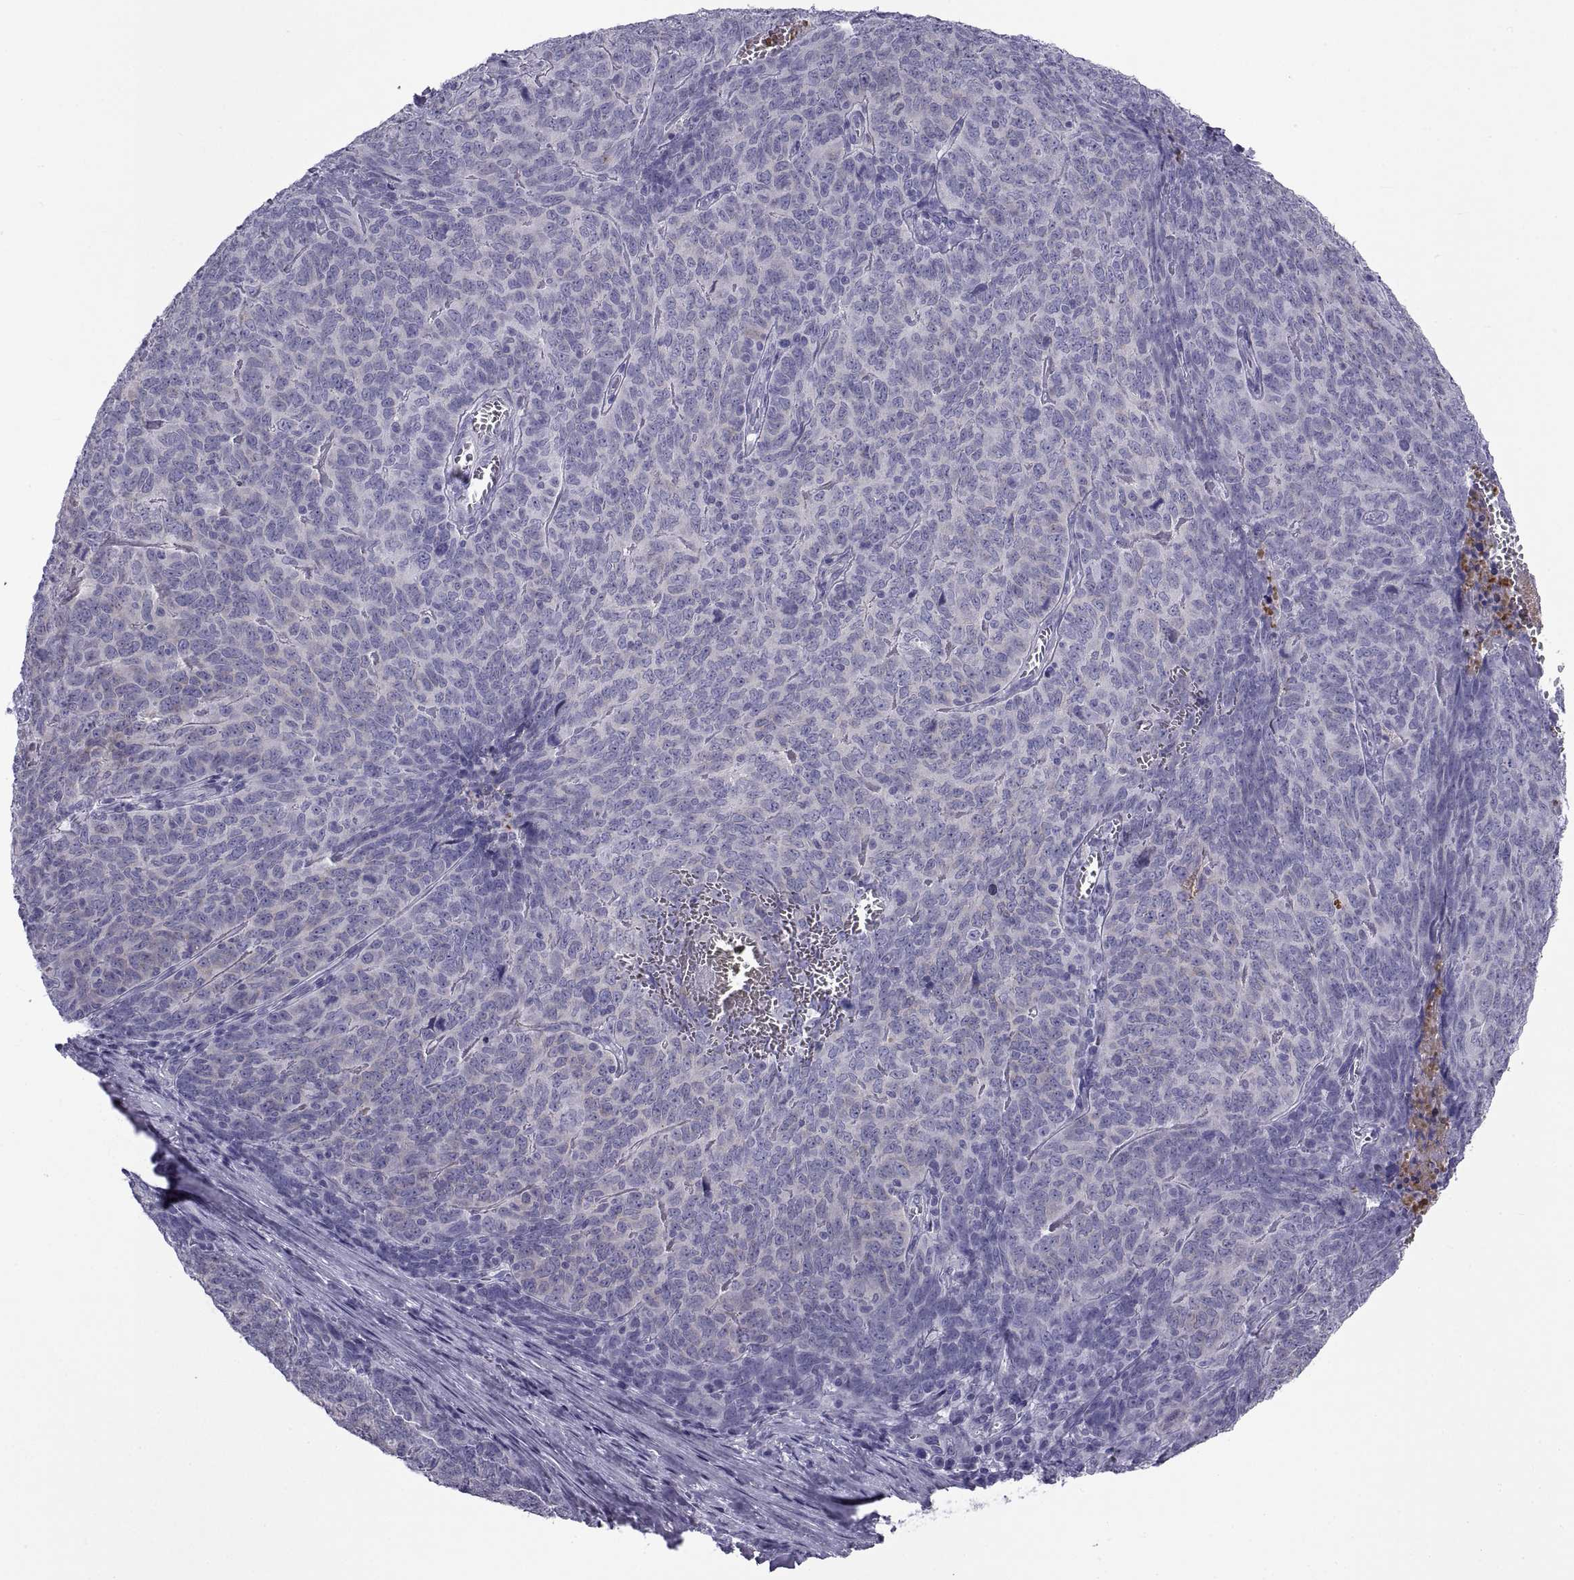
{"staining": {"intensity": "weak", "quantity": "<25%", "location": "cytoplasmic/membranous"}, "tissue": "skin cancer", "cell_type": "Tumor cells", "image_type": "cancer", "snomed": [{"axis": "morphology", "description": "Squamous cell carcinoma, NOS"}, {"axis": "topography", "description": "Skin"}, {"axis": "topography", "description": "Anal"}], "caption": "Immunohistochemistry (IHC) photomicrograph of neoplastic tissue: human skin cancer stained with DAB reveals no significant protein expression in tumor cells.", "gene": "NPTX2", "patient": {"sex": "female", "age": 51}}